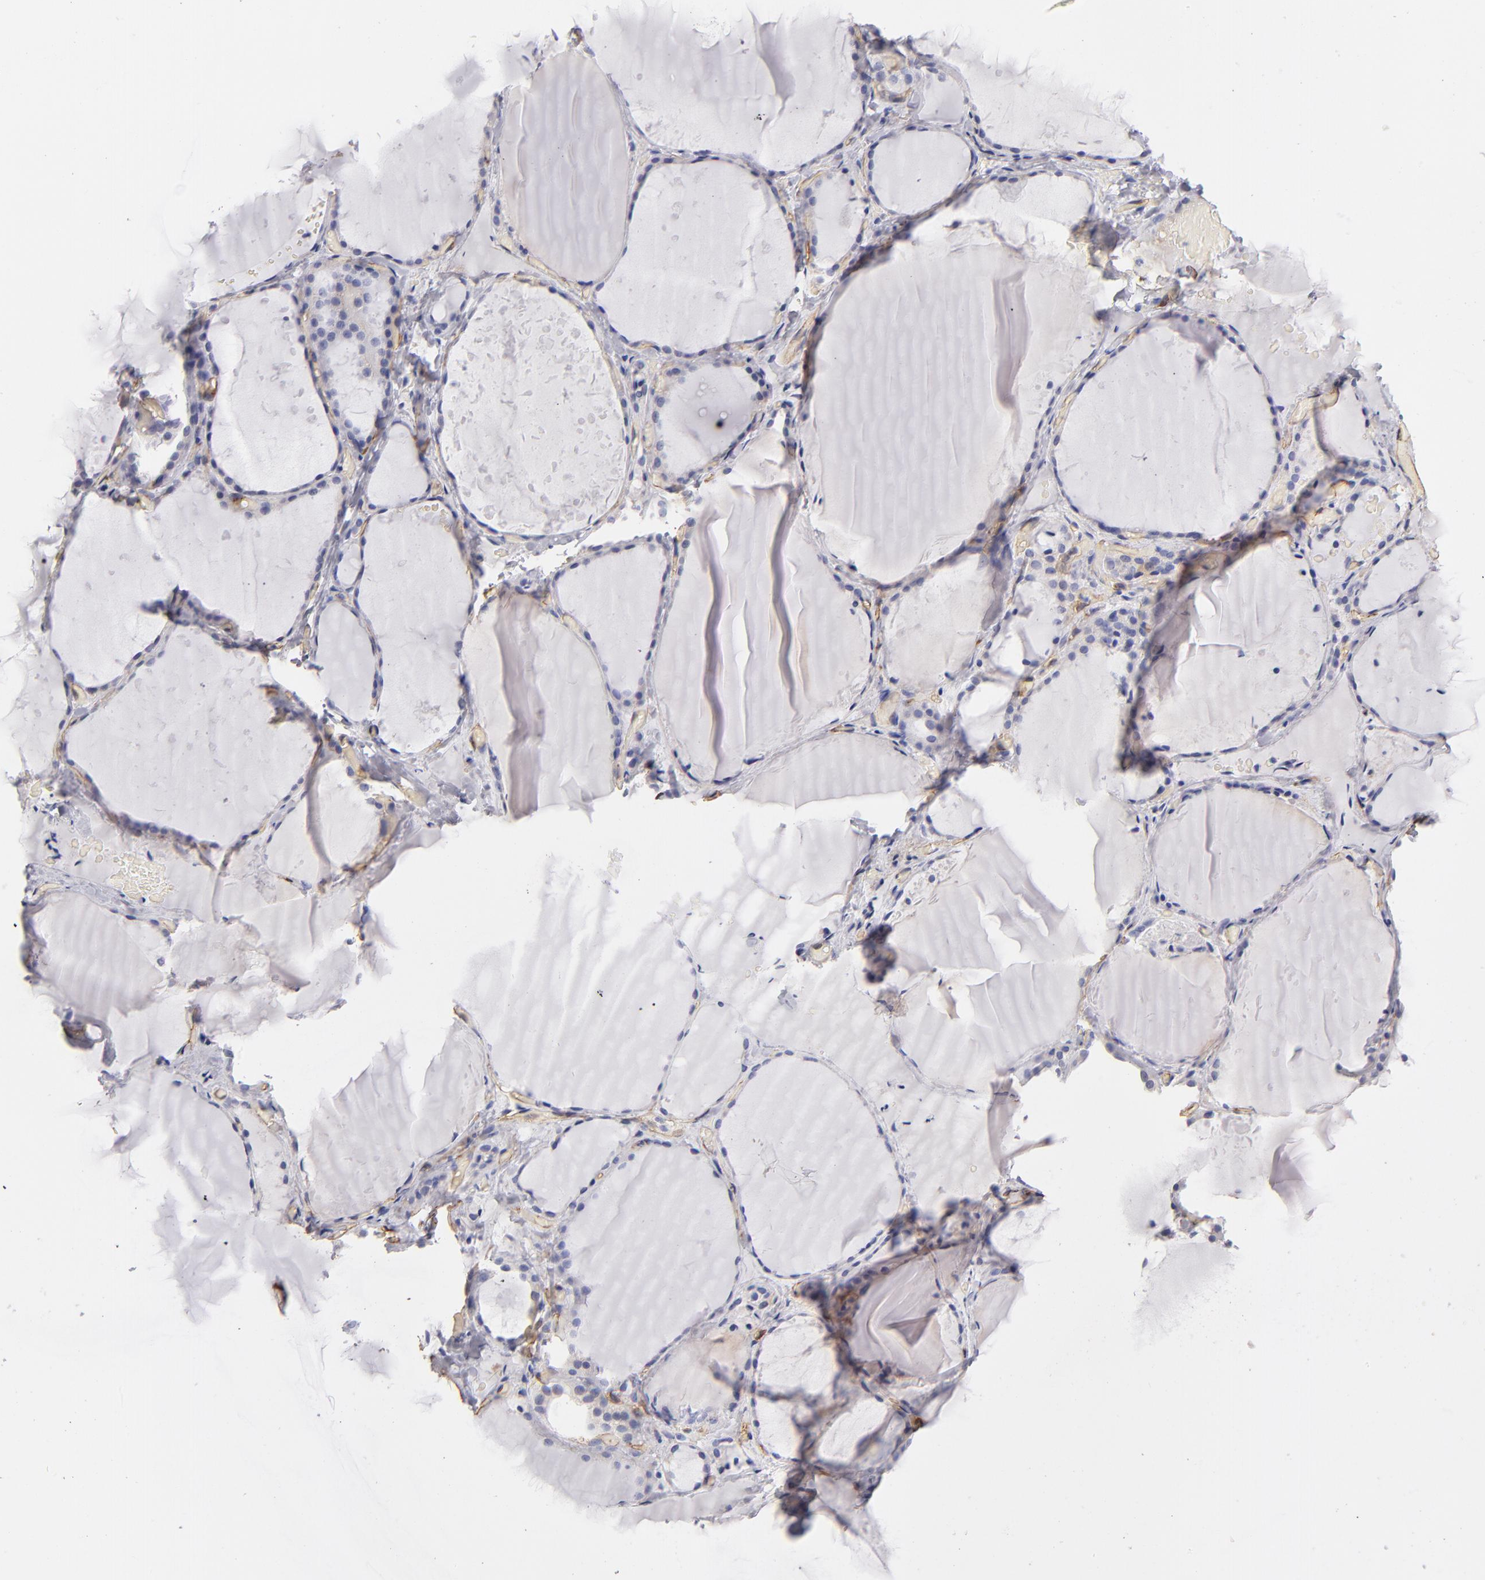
{"staining": {"intensity": "negative", "quantity": "none", "location": "none"}, "tissue": "thyroid gland", "cell_type": "Glandular cells", "image_type": "normal", "snomed": [{"axis": "morphology", "description": "Normal tissue, NOS"}, {"axis": "topography", "description": "Thyroid gland"}], "caption": "Glandular cells show no significant protein positivity in unremarkable thyroid gland. (IHC, brightfield microscopy, high magnification).", "gene": "PLVAP", "patient": {"sex": "female", "age": 22}}